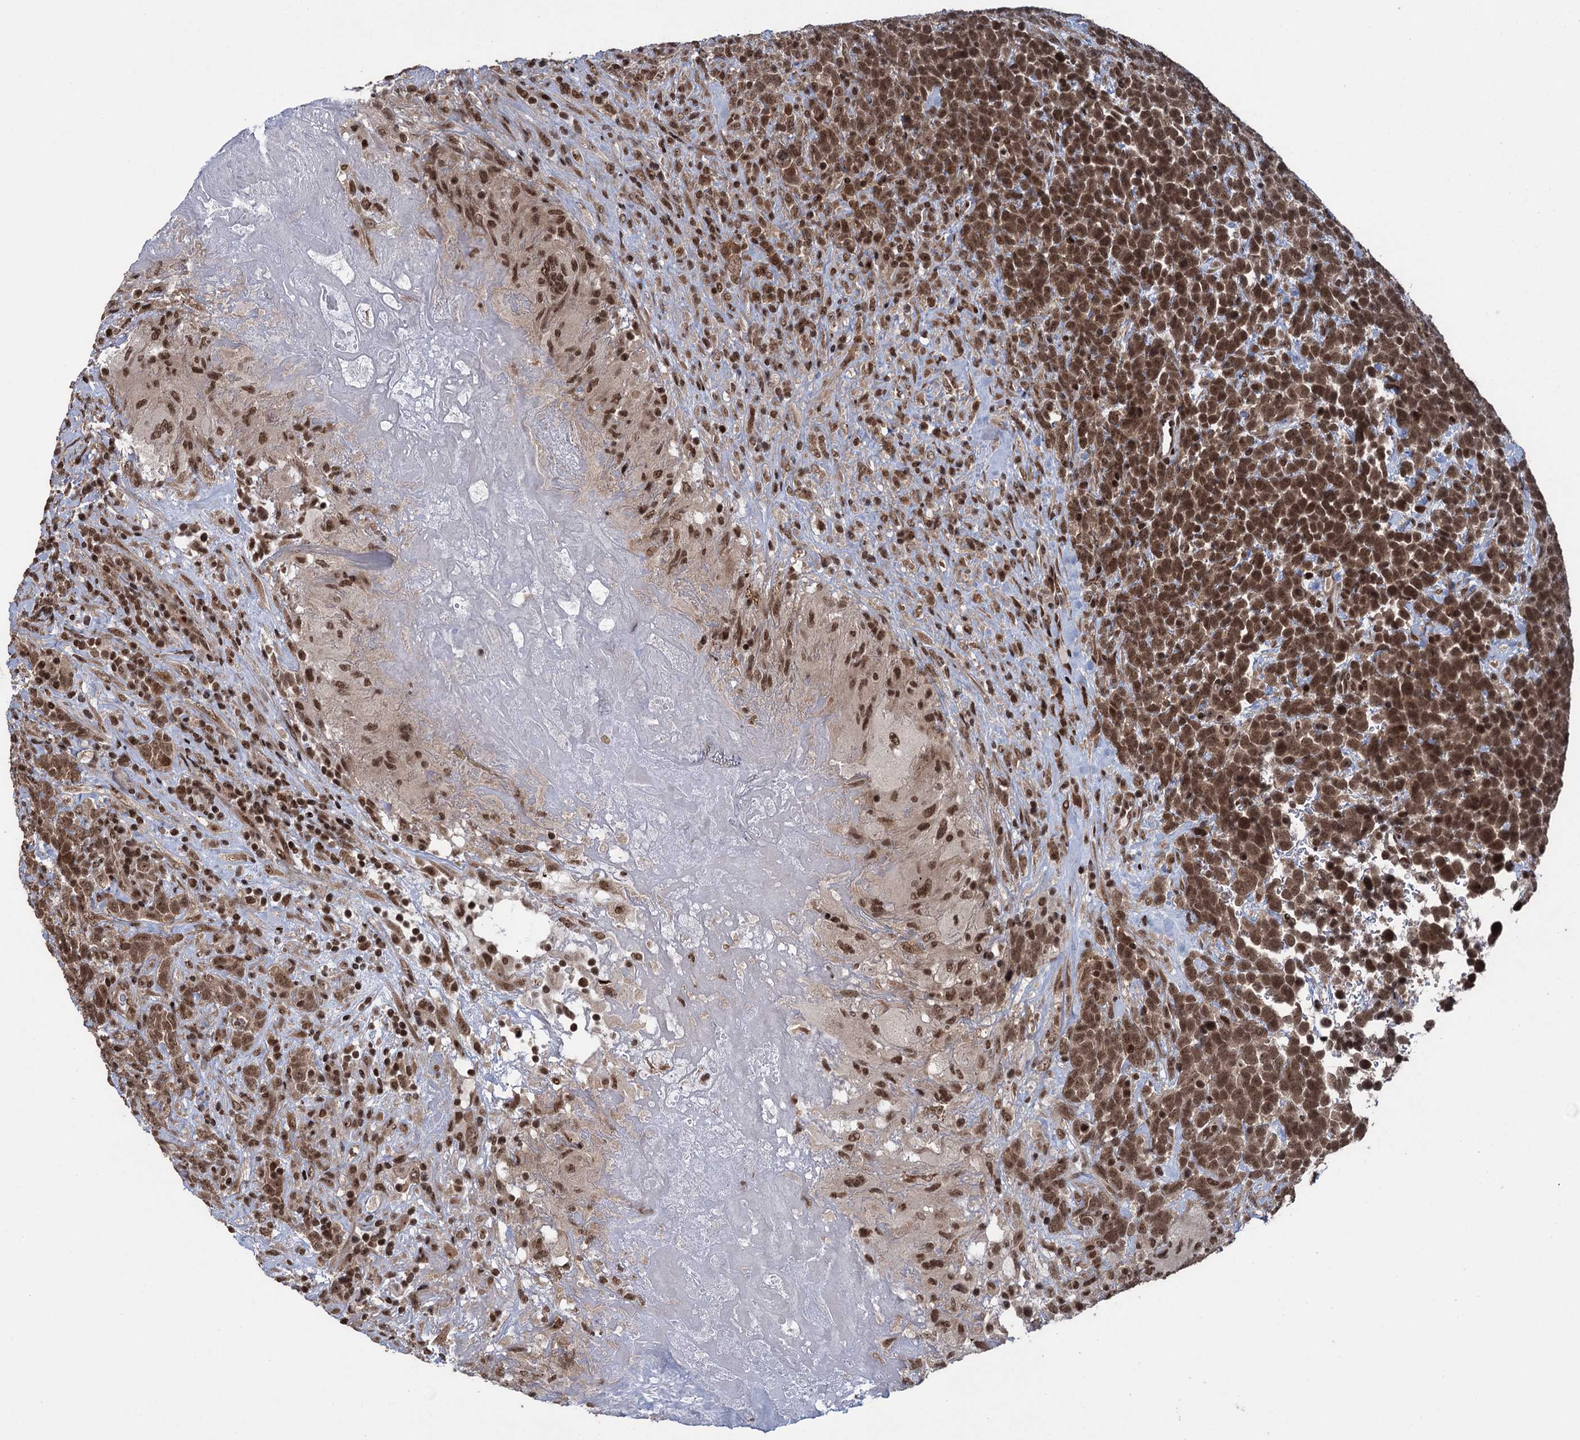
{"staining": {"intensity": "strong", "quantity": ">75%", "location": "nuclear"}, "tissue": "urothelial cancer", "cell_type": "Tumor cells", "image_type": "cancer", "snomed": [{"axis": "morphology", "description": "Urothelial carcinoma, High grade"}, {"axis": "topography", "description": "Urinary bladder"}], "caption": "Tumor cells show strong nuclear positivity in about >75% of cells in urothelial carcinoma (high-grade). (IHC, brightfield microscopy, high magnification).", "gene": "ZNF169", "patient": {"sex": "female", "age": 82}}